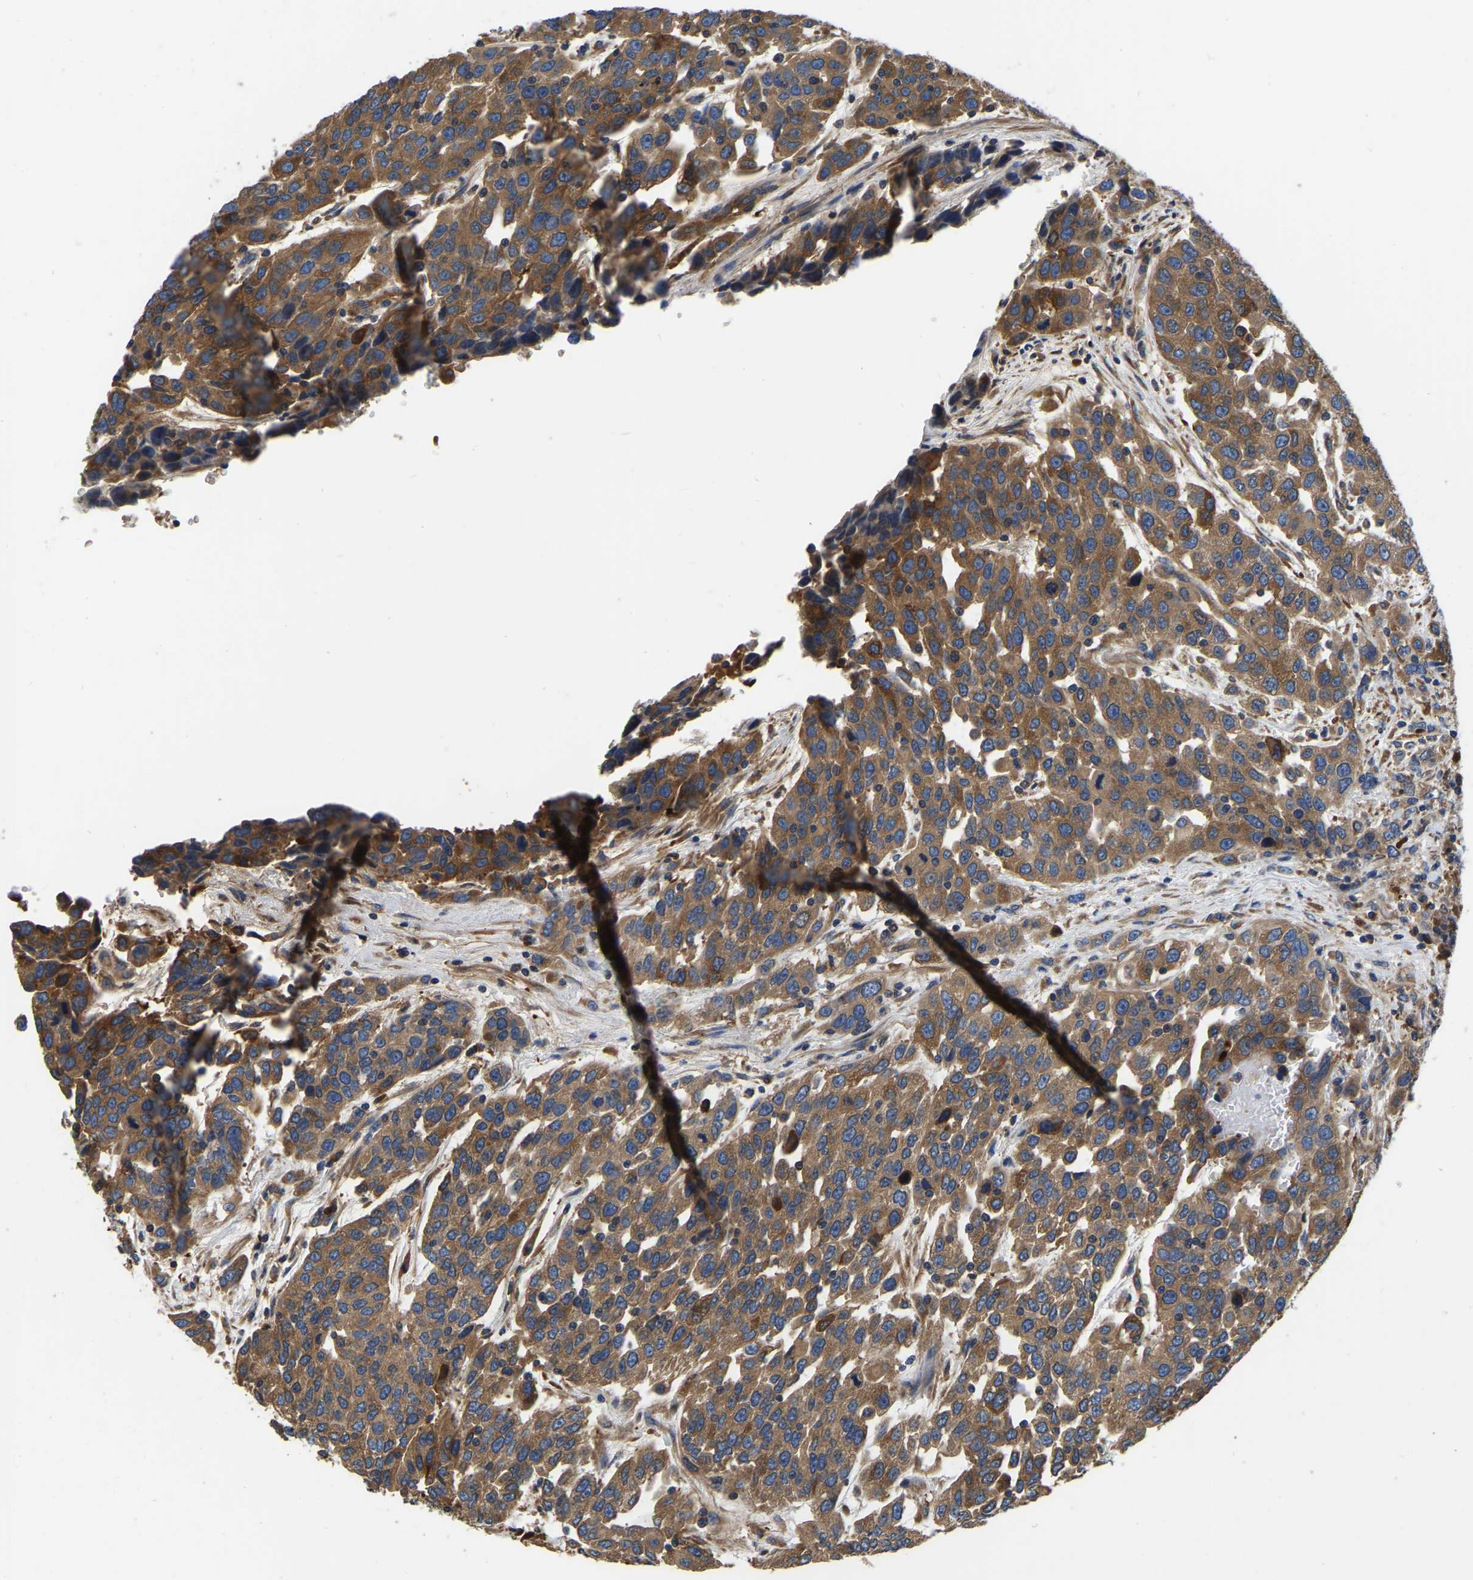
{"staining": {"intensity": "moderate", "quantity": ">75%", "location": "cytoplasmic/membranous"}, "tissue": "urothelial cancer", "cell_type": "Tumor cells", "image_type": "cancer", "snomed": [{"axis": "morphology", "description": "Urothelial carcinoma, High grade"}, {"axis": "topography", "description": "Urinary bladder"}], "caption": "Urothelial cancer stained with a protein marker demonstrates moderate staining in tumor cells.", "gene": "GARS1", "patient": {"sex": "female", "age": 80}}